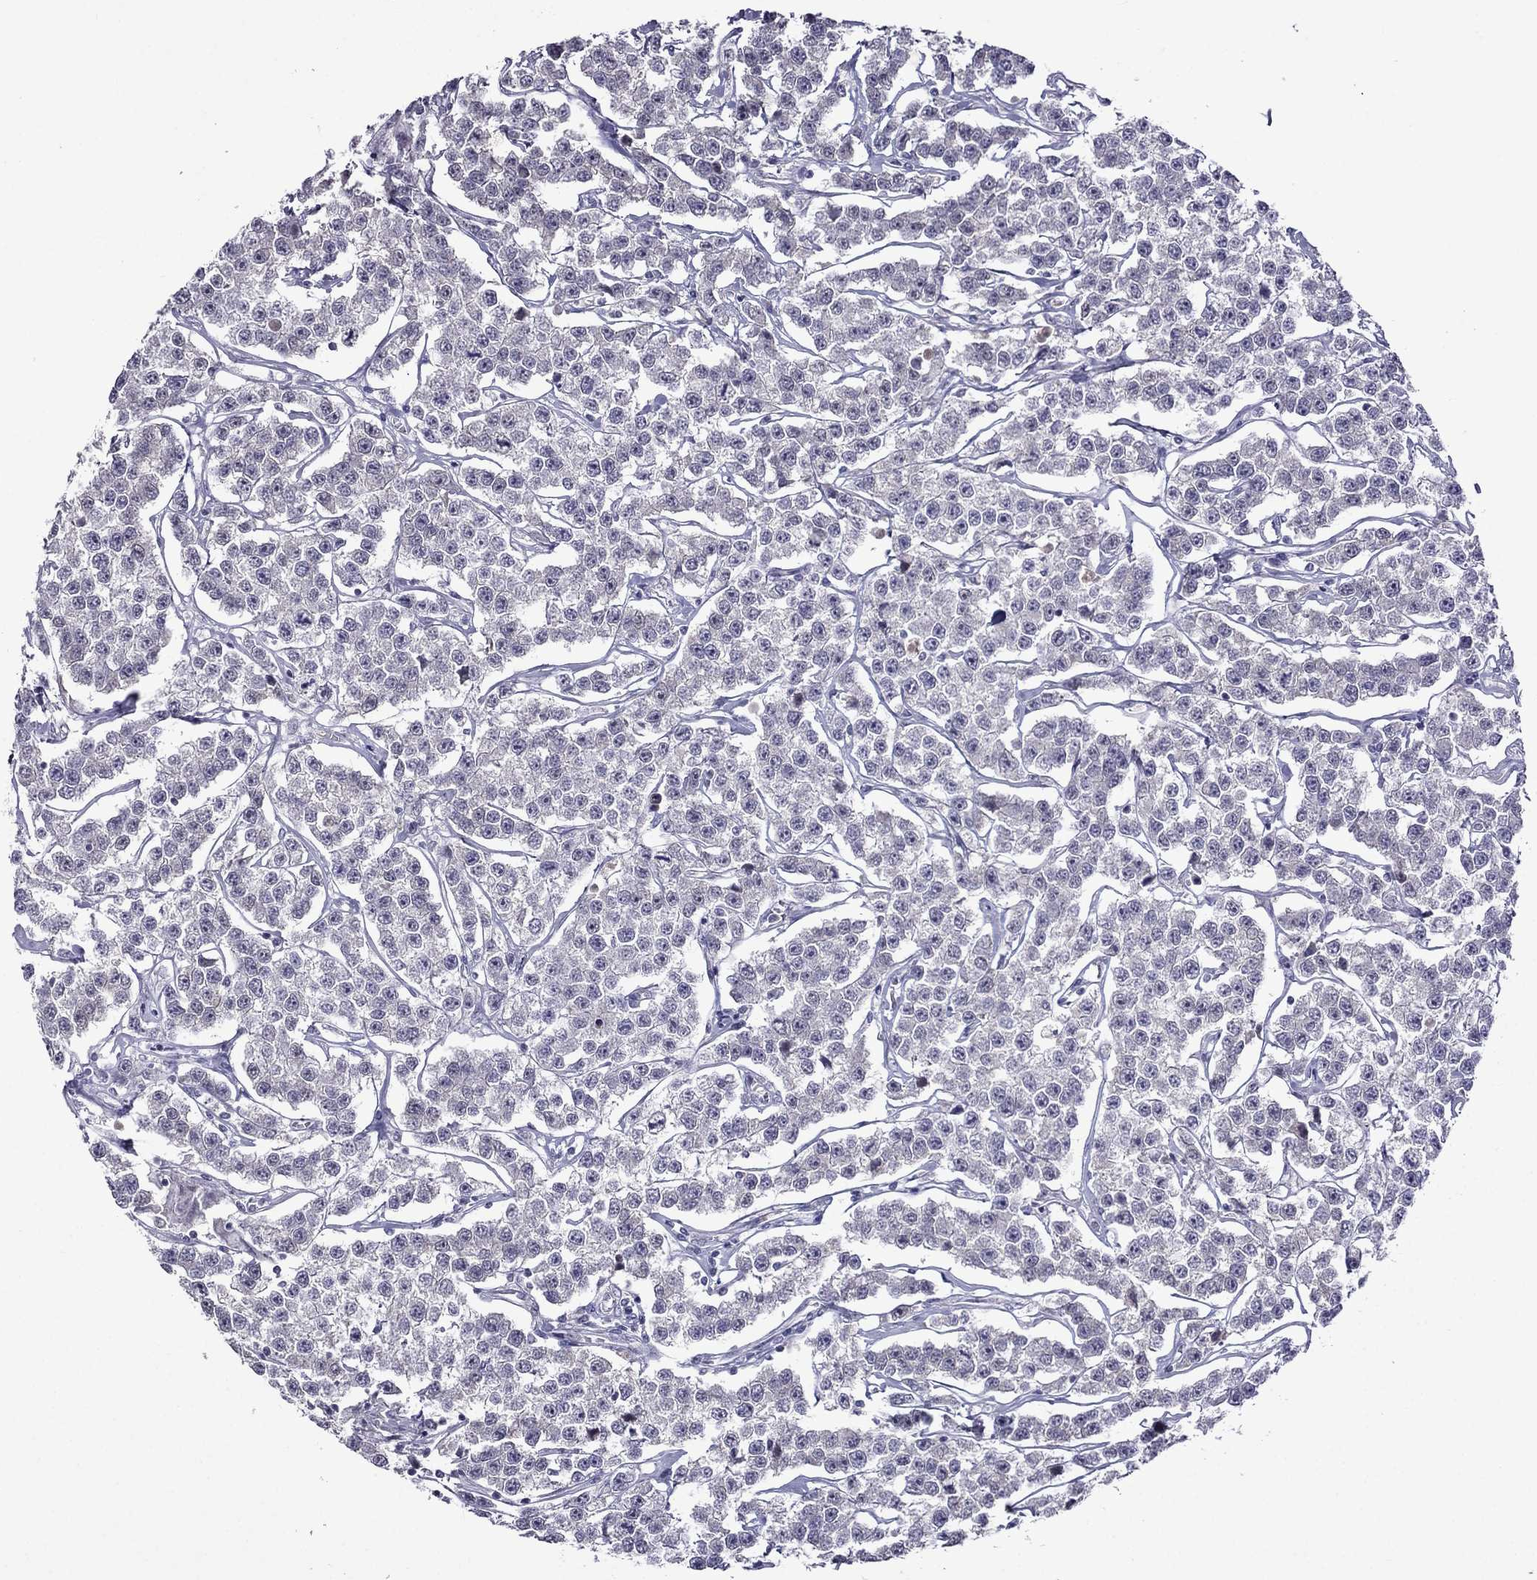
{"staining": {"intensity": "negative", "quantity": "none", "location": "none"}, "tissue": "testis cancer", "cell_type": "Tumor cells", "image_type": "cancer", "snomed": [{"axis": "morphology", "description": "Seminoma, NOS"}, {"axis": "topography", "description": "Testis"}], "caption": "An immunohistochemistry (IHC) histopathology image of seminoma (testis) is shown. There is no staining in tumor cells of seminoma (testis).", "gene": "SPTBN4", "patient": {"sex": "male", "age": 59}}